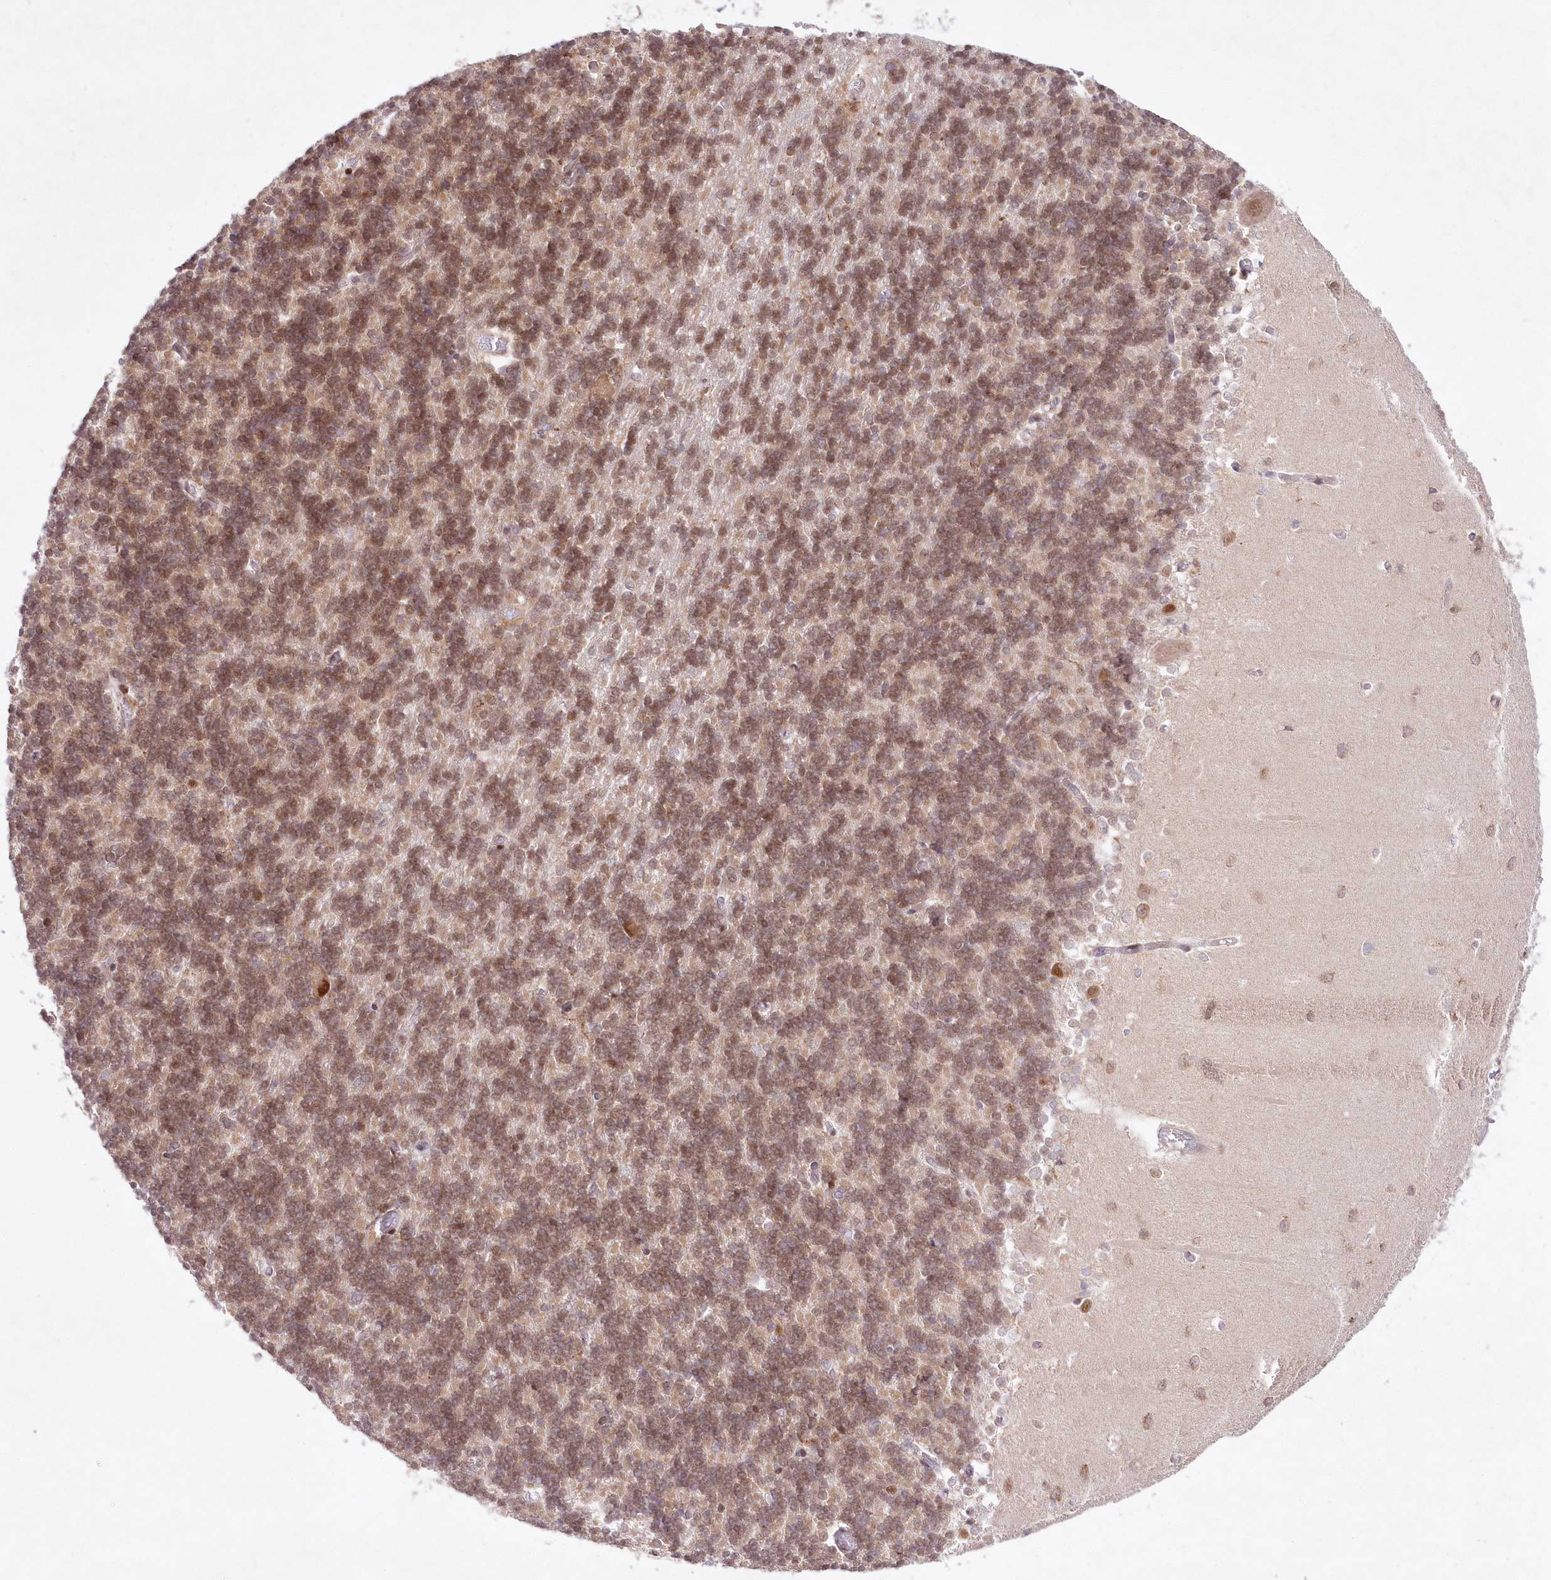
{"staining": {"intensity": "moderate", "quantity": "25%-75%", "location": "cytoplasmic/membranous,nuclear"}, "tissue": "cerebellum", "cell_type": "Cells in granular layer", "image_type": "normal", "snomed": [{"axis": "morphology", "description": "Normal tissue, NOS"}, {"axis": "topography", "description": "Cerebellum"}], "caption": "DAB (3,3'-diaminobenzidine) immunohistochemical staining of normal cerebellum demonstrates moderate cytoplasmic/membranous,nuclear protein staining in about 25%-75% of cells in granular layer.", "gene": "LDB1", "patient": {"sex": "male", "age": 37}}